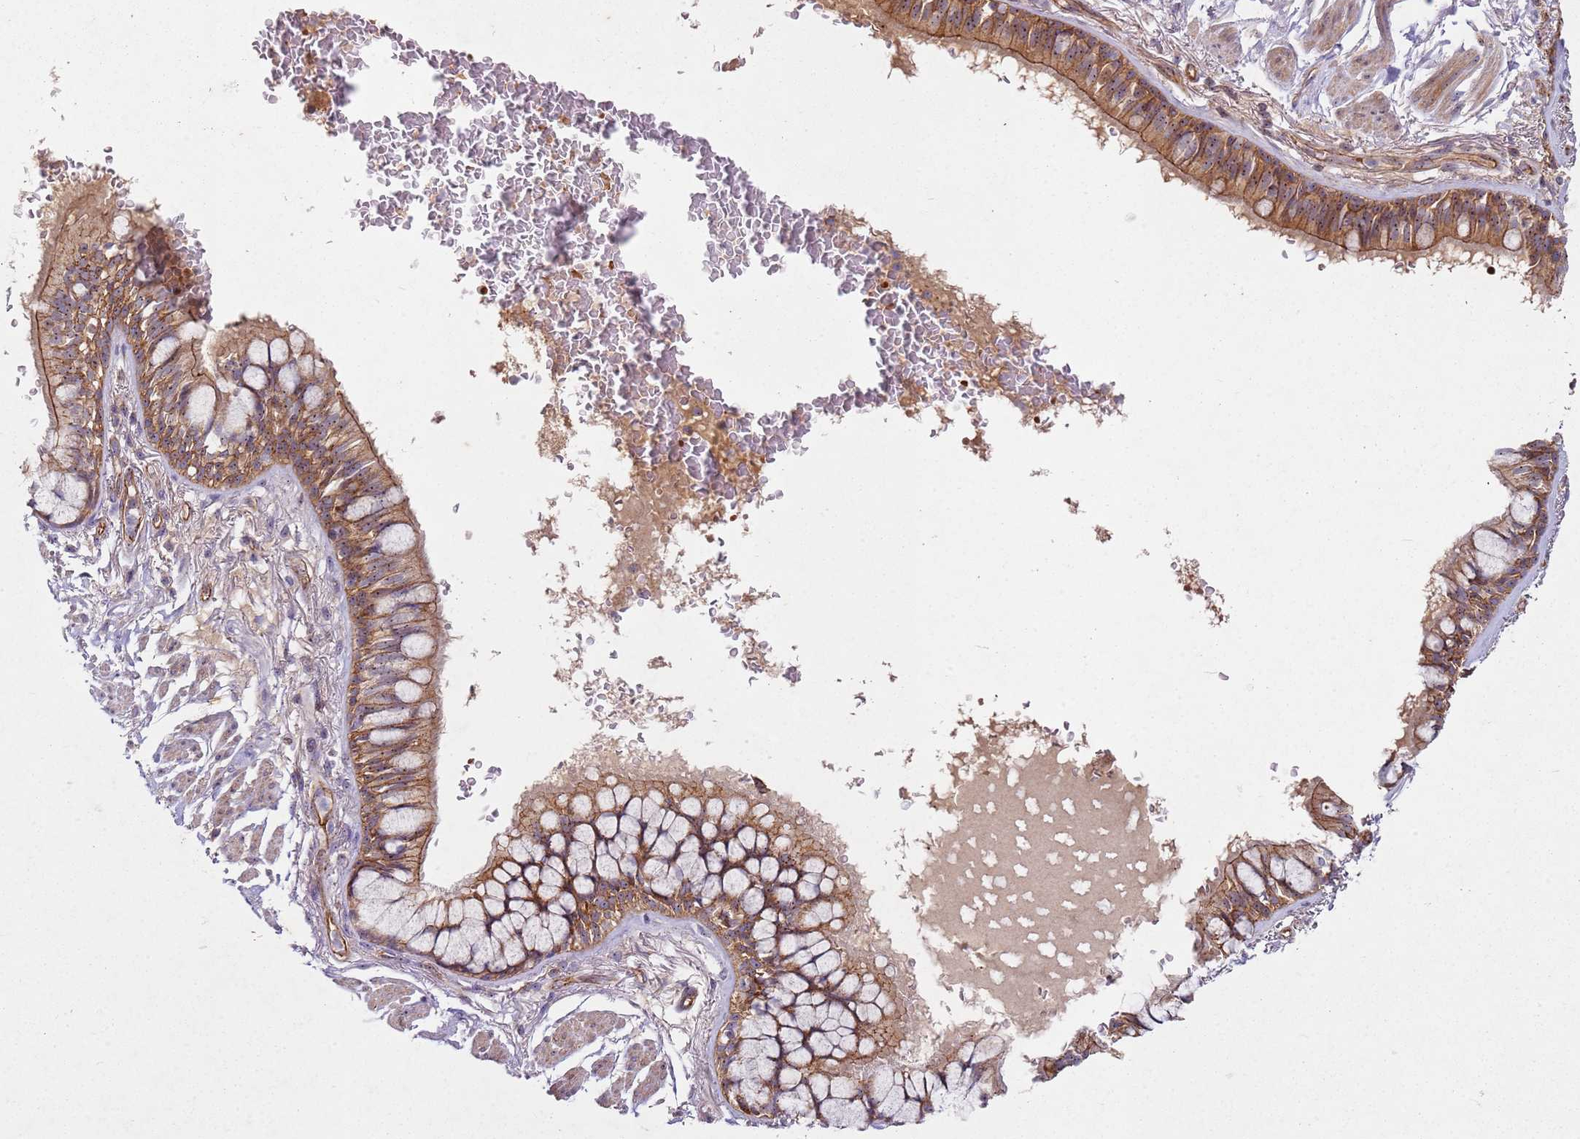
{"staining": {"intensity": "moderate", "quantity": ">75%", "location": "cytoplasmic/membranous,nuclear"}, "tissue": "bronchus", "cell_type": "Respiratory epithelial cells", "image_type": "normal", "snomed": [{"axis": "morphology", "description": "Normal tissue, NOS"}, {"axis": "topography", "description": "Bronchus"}], "caption": "Normal bronchus was stained to show a protein in brown. There is medium levels of moderate cytoplasmic/membranous,nuclear positivity in about >75% of respiratory epithelial cells. Immunohistochemistry (ihc) stains the protein in brown and the nuclei are stained blue.", "gene": "C2CD4B", "patient": {"sex": "male", "age": 70}}